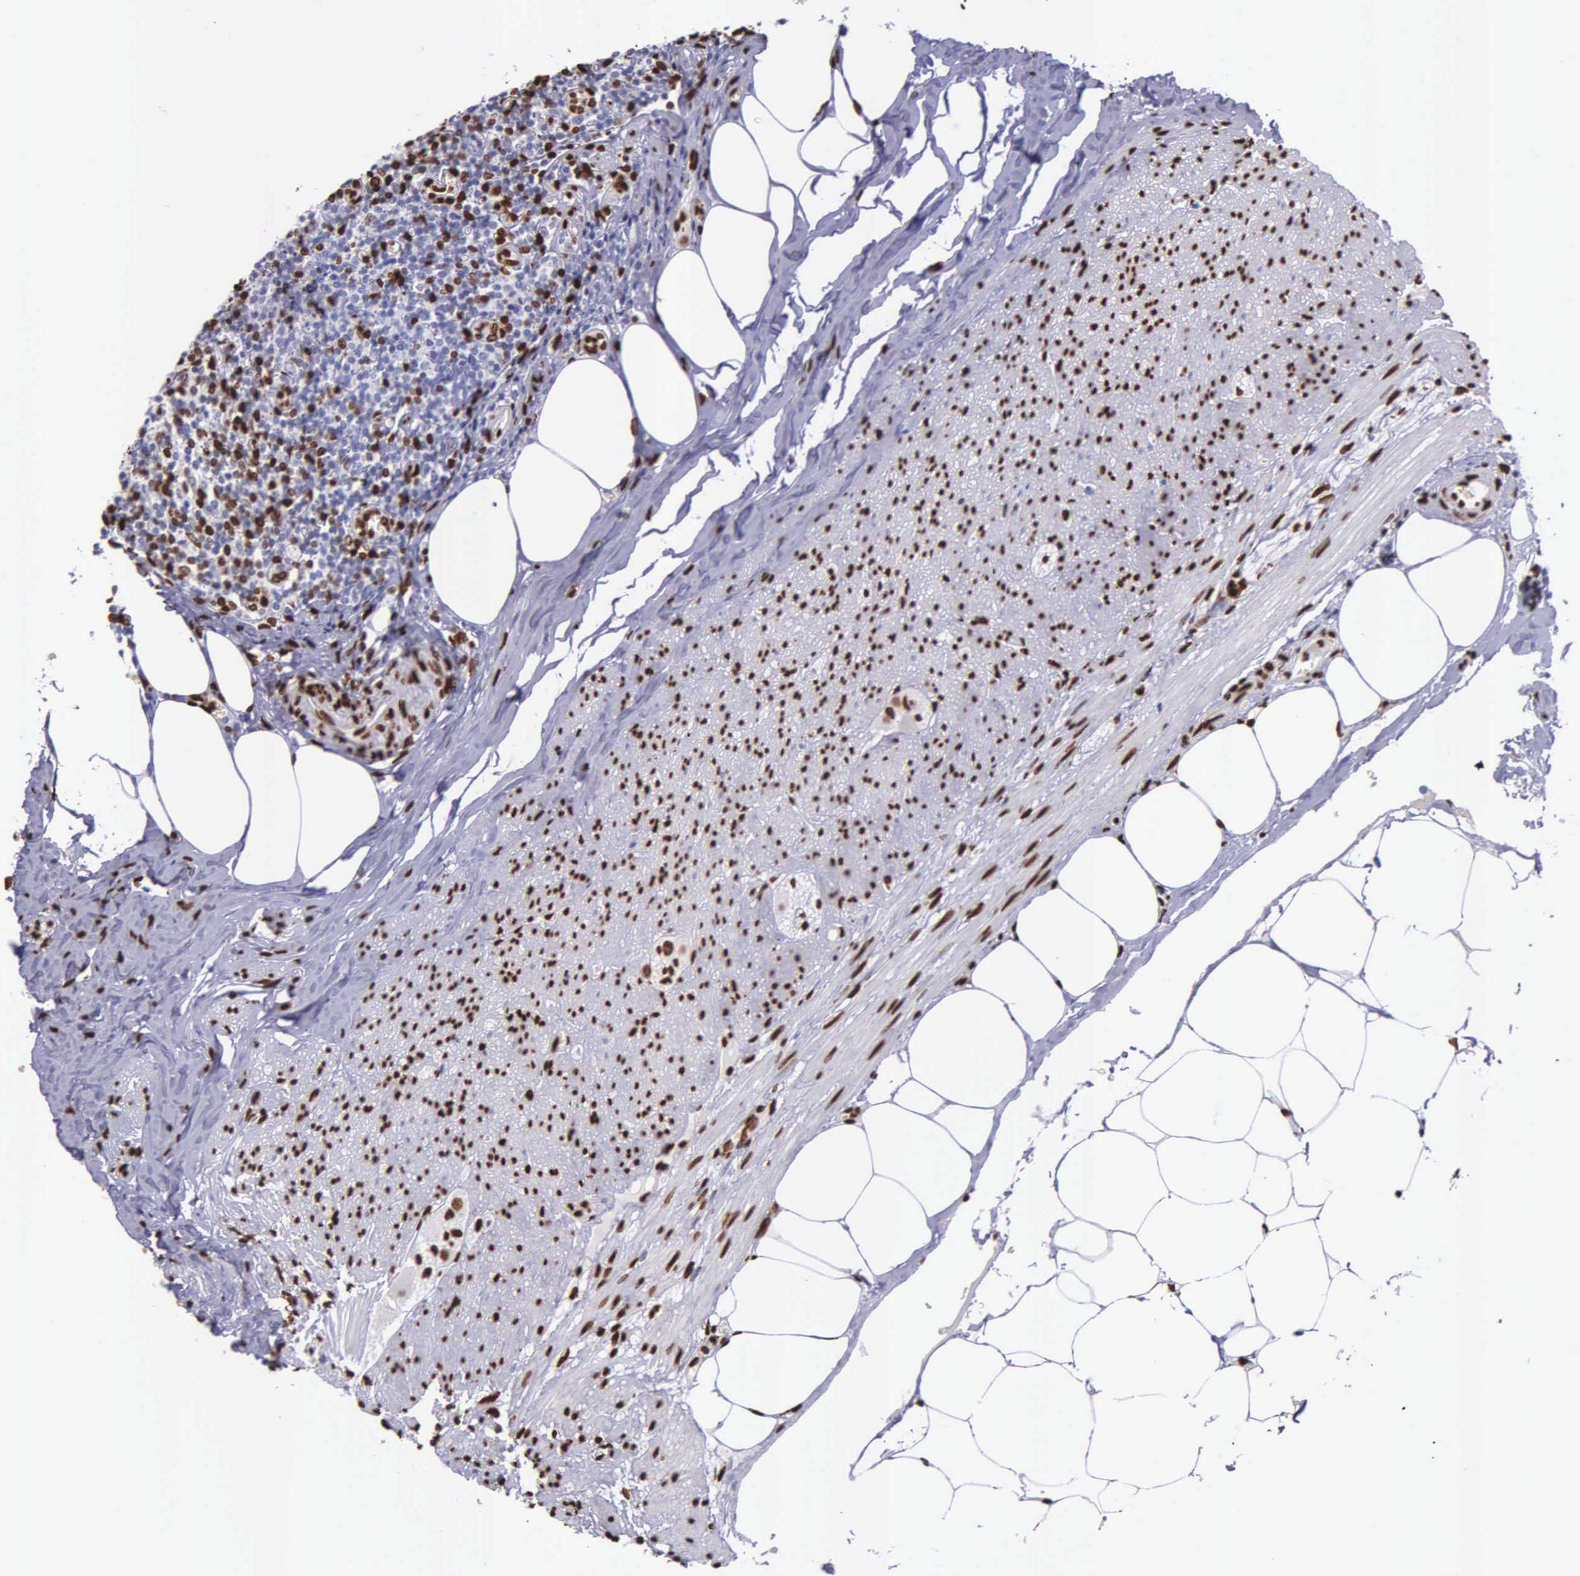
{"staining": {"intensity": "strong", "quantity": ">75%", "location": "nuclear"}, "tissue": "appendix", "cell_type": "Glandular cells", "image_type": "normal", "snomed": [{"axis": "morphology", "description": "Normal tissue, NOS"}, {"axis": "topography", "description": "Appendix"}], "caption": "Brown immunohistochemical staining in unremarkable appendix demonstrates strong nuclear staining in approximately >75% of glandular cells.", "gene": "H1", "patient": {"sex": "female", "age": 36}}